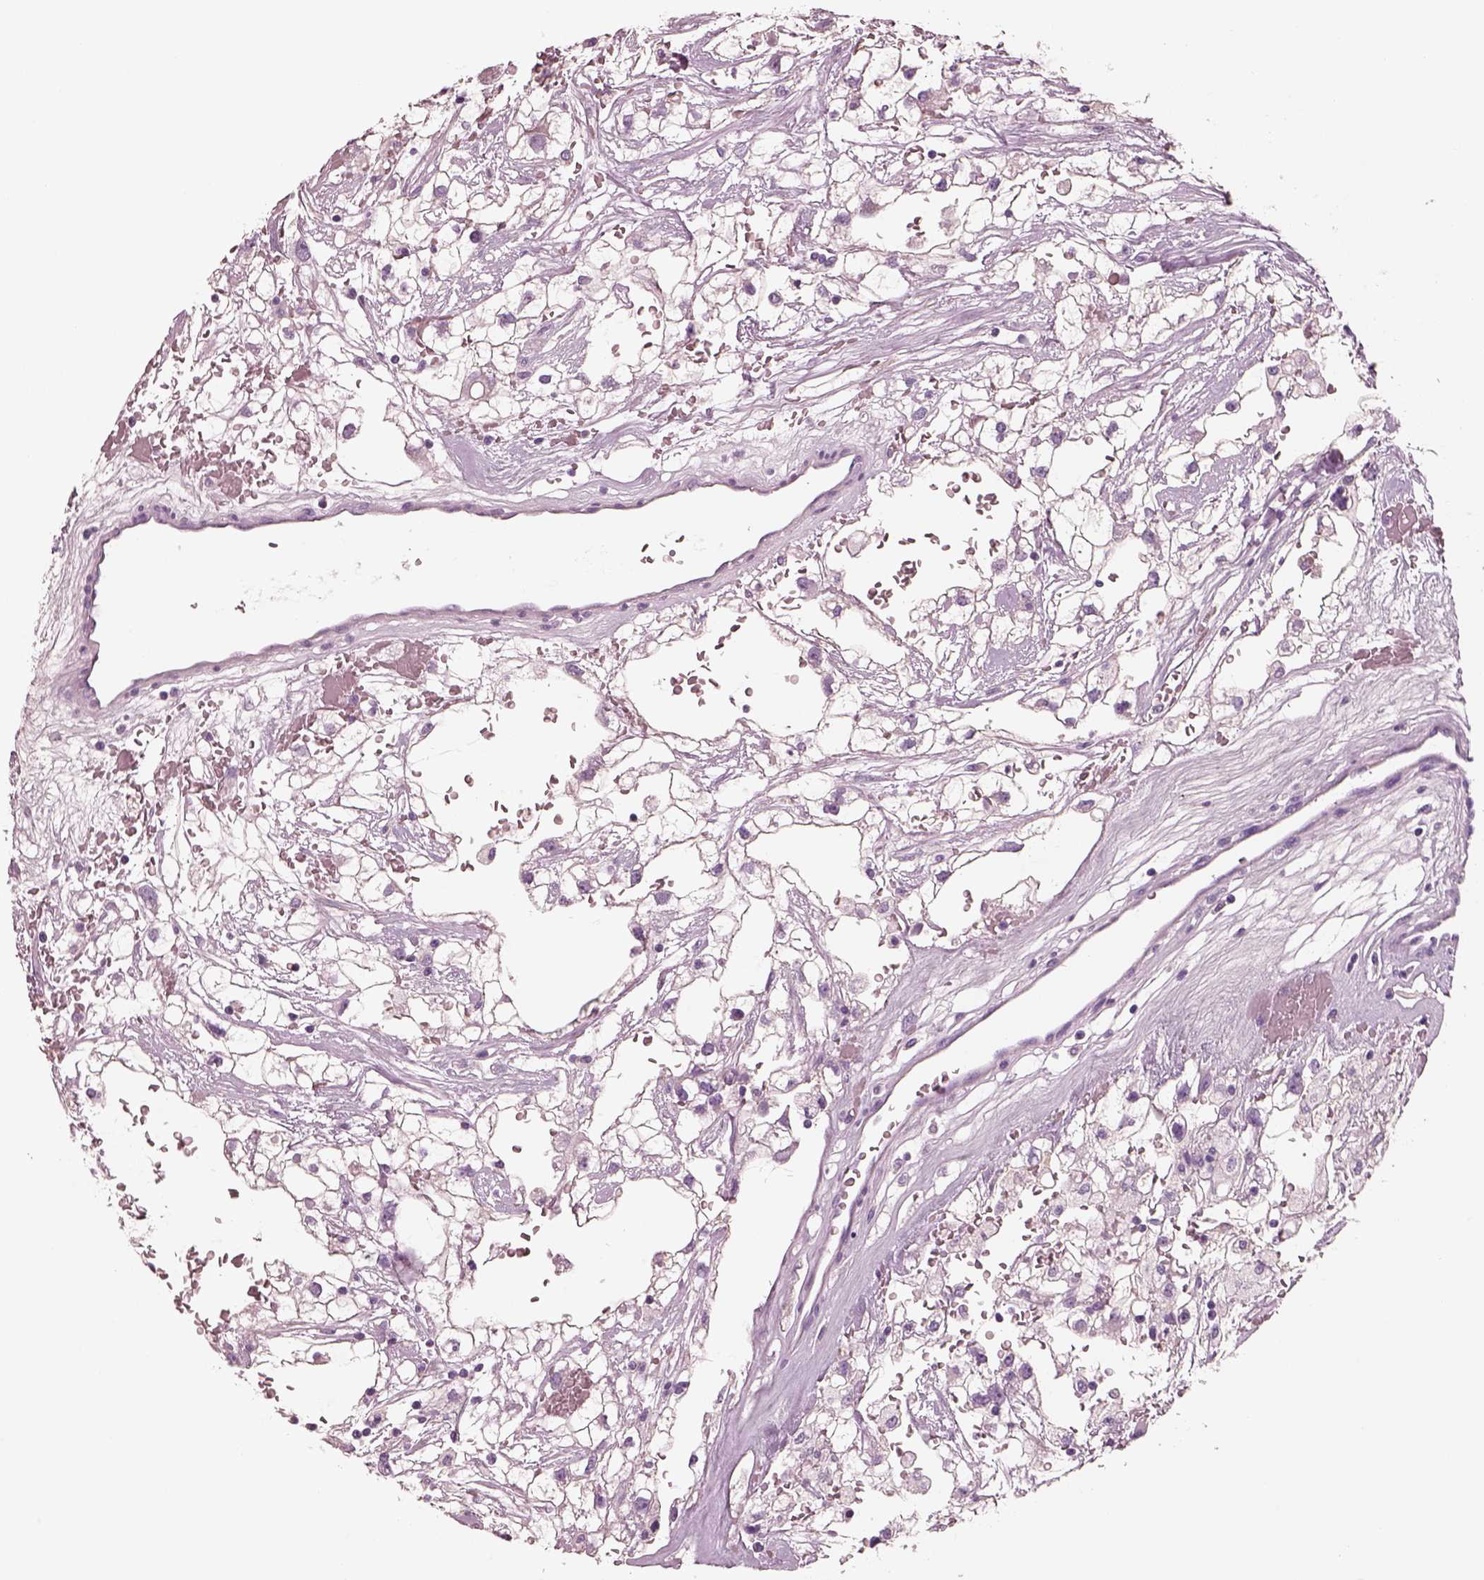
{"staining": {"intensity": "negative", "quantity": "none", "location": "none"}, "tissue": "renal cancer", "cell_type": "Tumor cells", "image_type": "cancer", "snomed": [{"axis": "morphology", "description": "Adenocarcinoma, NOS"}, {"axis": "topography", "description": "Kidney"}], "caption": "High power microscopy histopathology image of an immunohistochemistry photomicrograph of renal cancer (adenocarcinoma), revealing no significant positivity in tumor cells.", "gene": "IGLL1", "patient": {"sex": "male", "age": 59}}